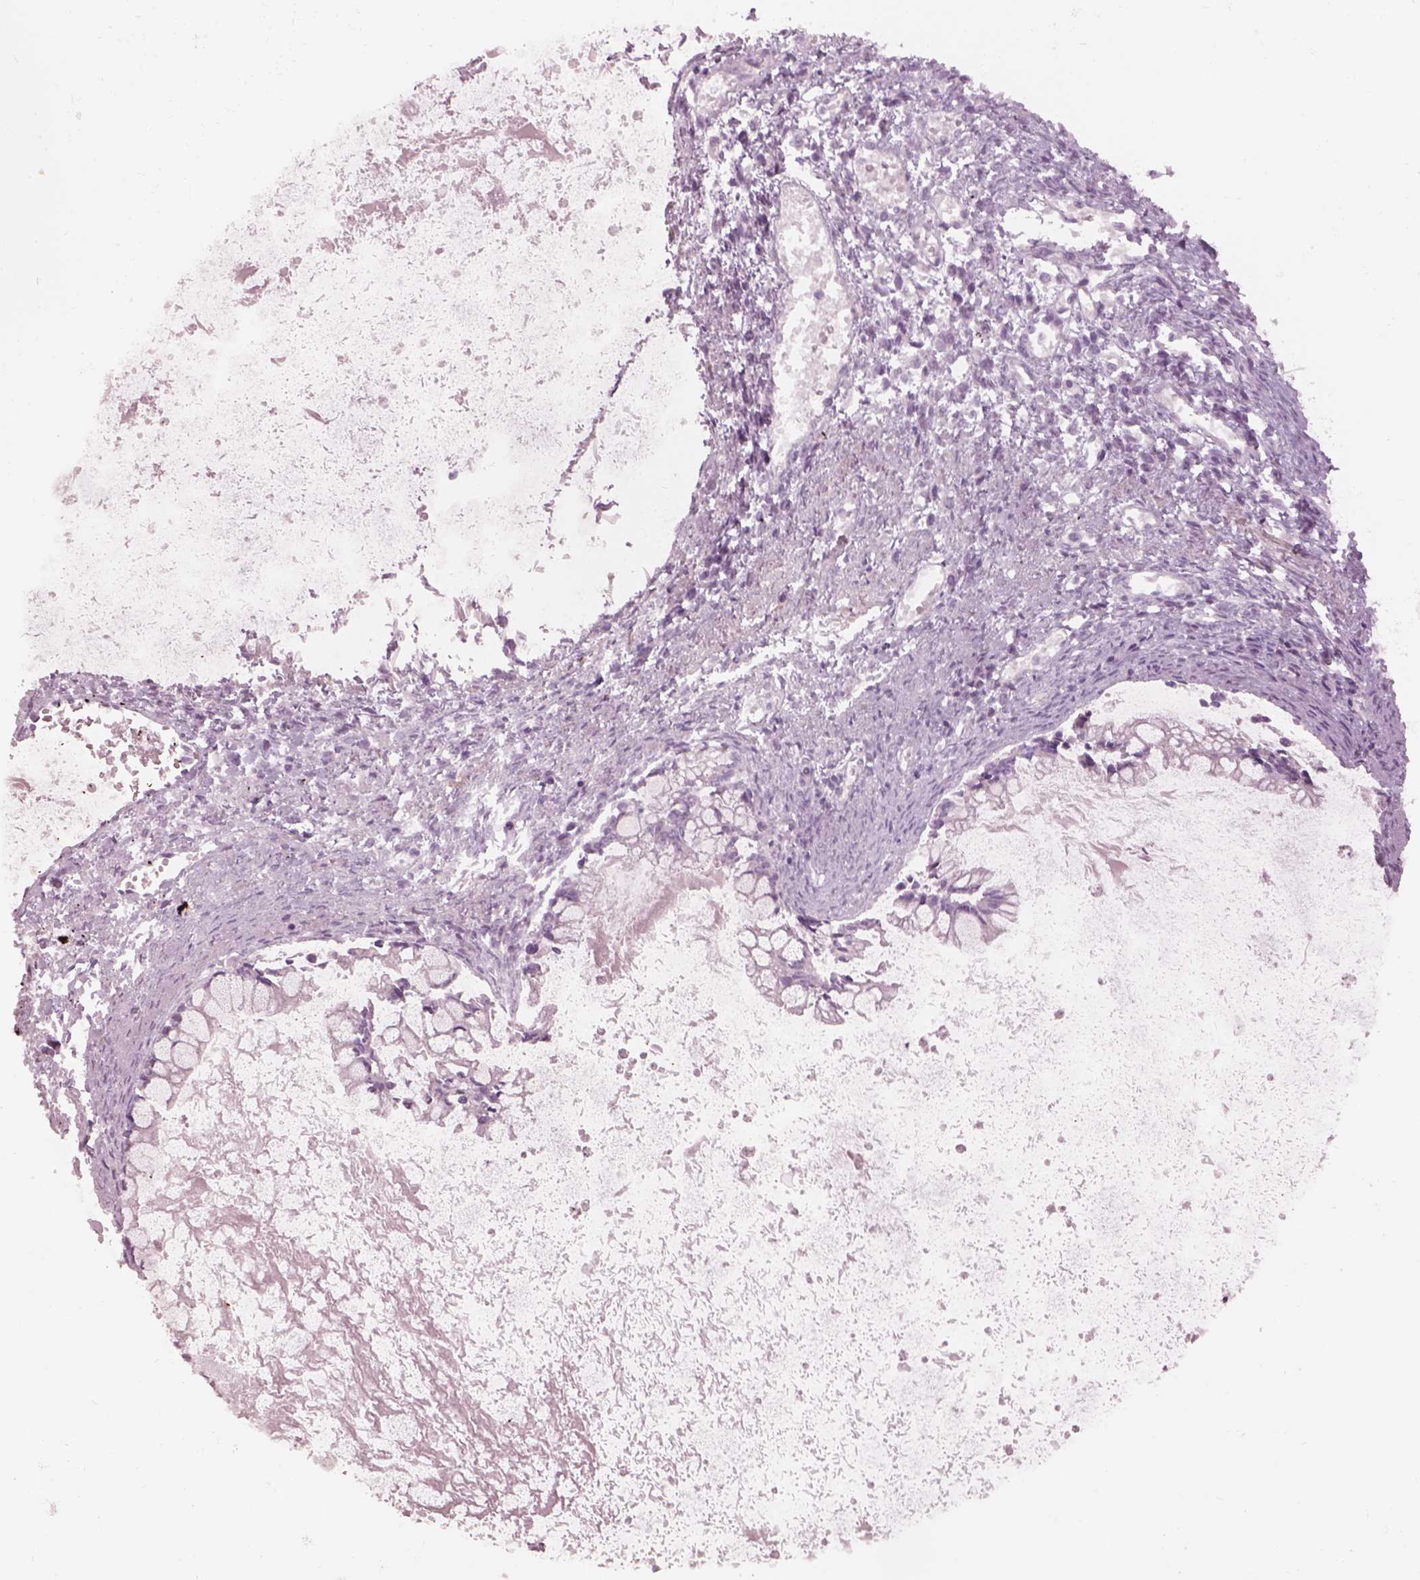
{"staining": {"intensity": "negative", "quantity": "none", "location": "none"}, "tissue": "ovarian cancer", "cell_type": "Tumor cells", "image_type": "cancer", "snomed": [{"axis": "morphology", "description": "Cystadenocarcinoma, mucinous, NOS"}, {"axis": "topography", "description": "Ovary"}], "caption": "Ovarian mucinous cystadenocarcinoma stained for a protein using immunohistochemistry reveals no positivity tumor cells.", "gene": "KRTAP24-1", "patient": {"sex": "female", "age": 67}}